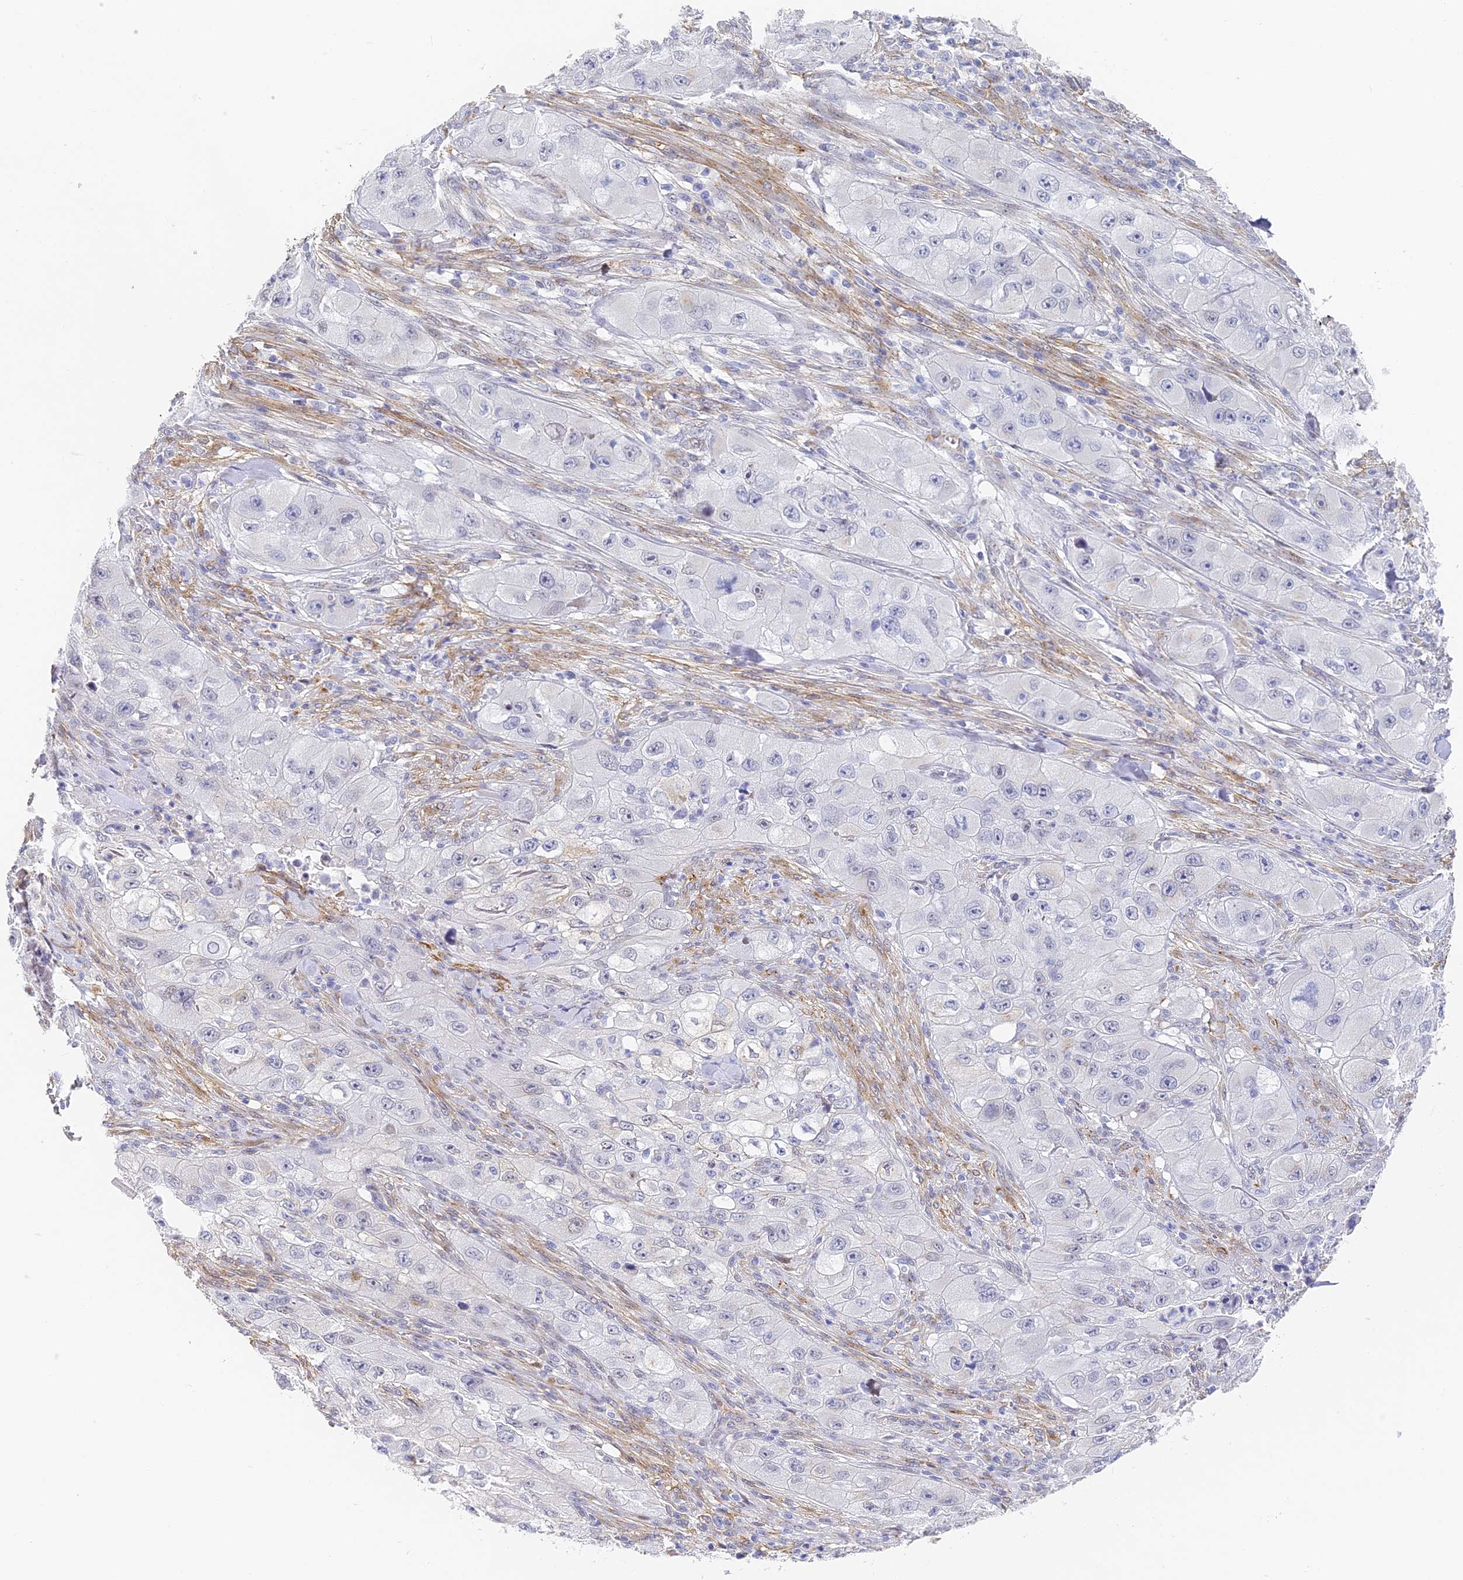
{"staining": {"intensity": "negative", "quantity": "none", "location": "none"}, "tissue": "skin cancer", "cell_type": "Tumor cells", "image_type": "cancer", "snomed": [{"axis": "morphology", "description": "Squamous cell carcinoma, NOS"}, {"axis": "topography", "description": "Skin"}, {"axis": "topography", "description": "Subcutis"}], "caption": "Immunohistochemical staining of human skin cancer (squamous cell carcinoma) demonstrates no significant staining in tumor cells.", "gene": "GJA1", "patient": {"sex": "male", "age": 73}}